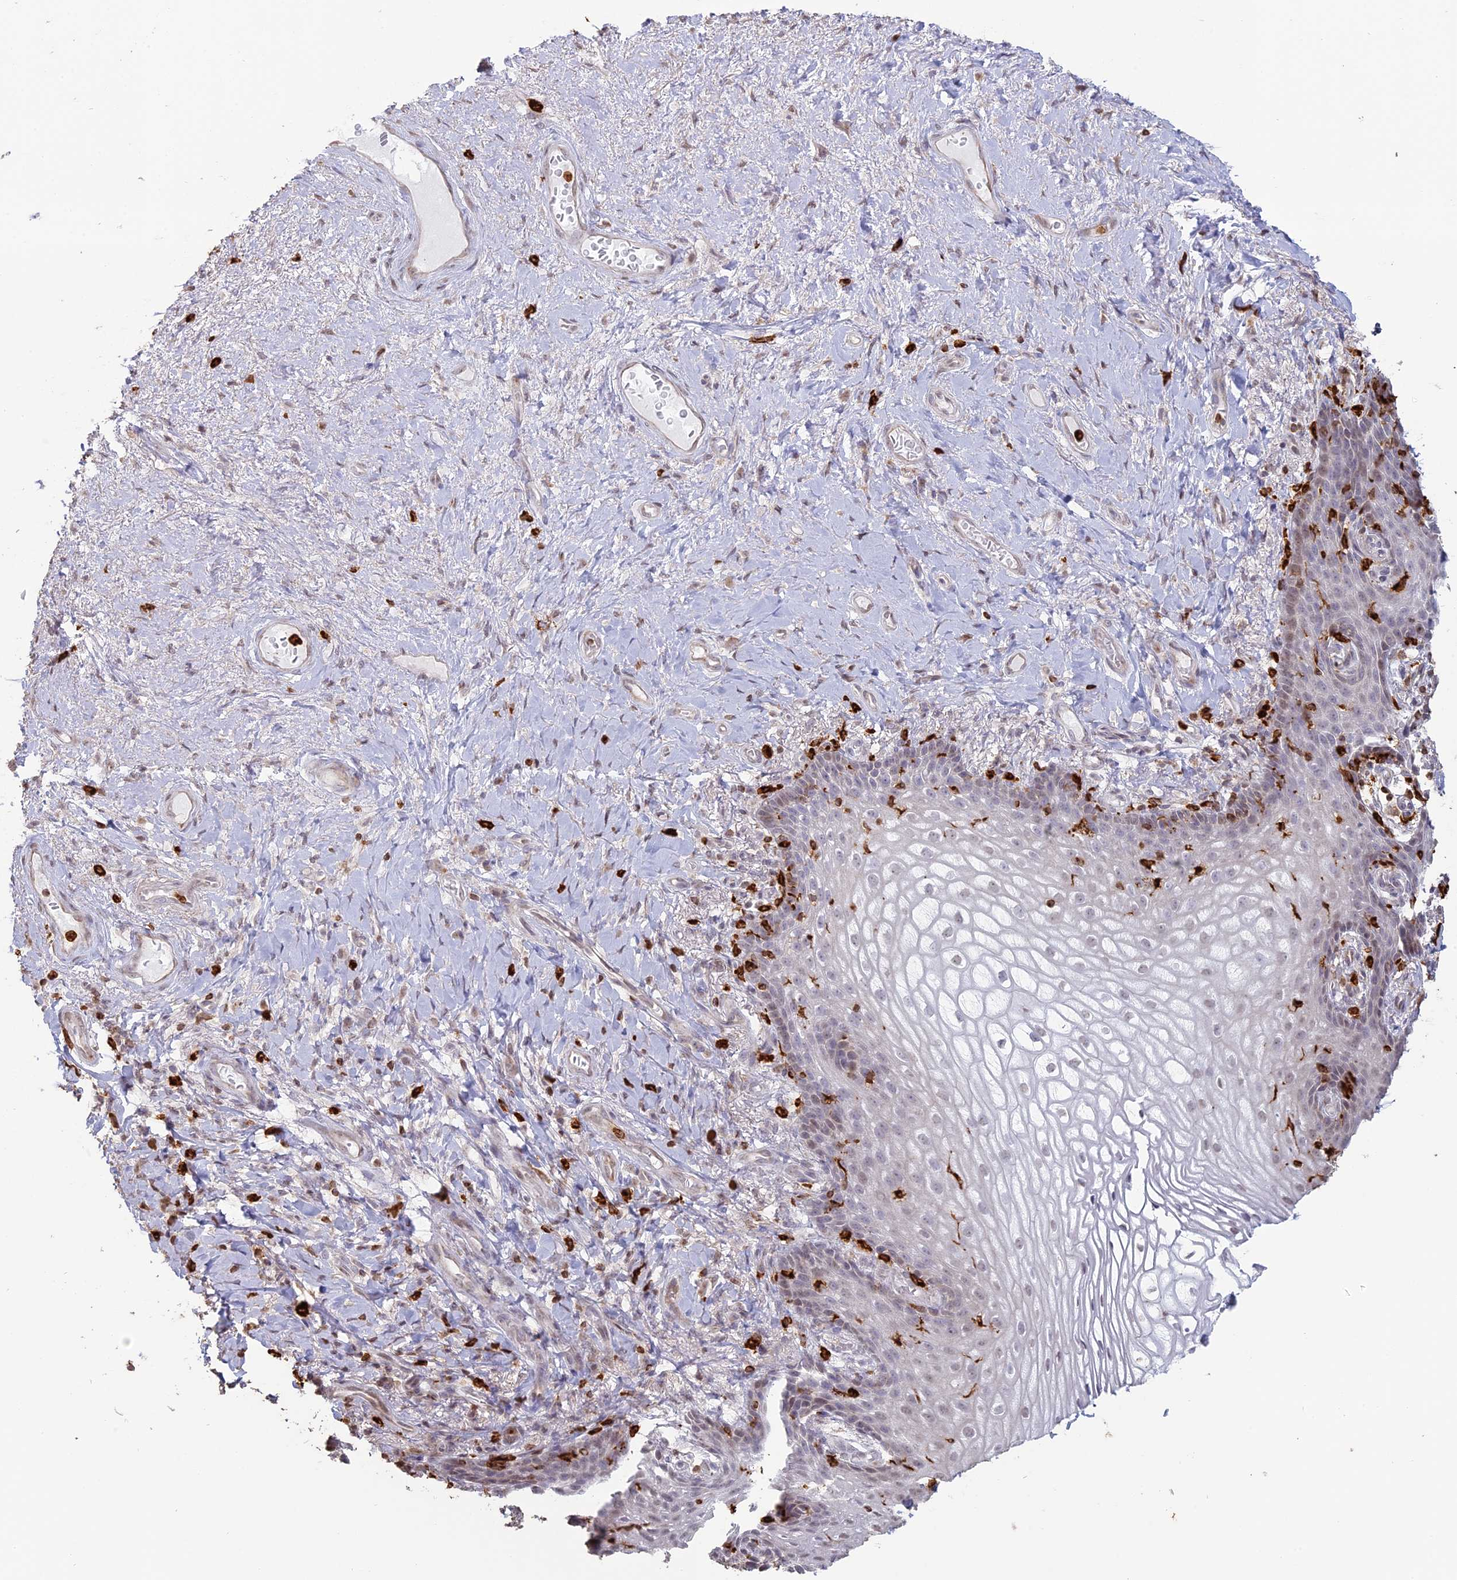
{"staining": {"intensity": "negative", "quantity": "none", "location": "none"}, "tissue": "vagina", "cell_type": "Squamous epithelial cells", "image_type": "normal", "snomed": [{"axis": "morphology", "description": "Normal tissue, NOS"}, {"axis": "topography", "description": "Vagina"}], "caption": "Protein analysis of unremarkable vagina demonstrates no significant expression in squamous epithelial cells.", "gene": "APOBR", "patient": {"sex": "female", "age": 60}}